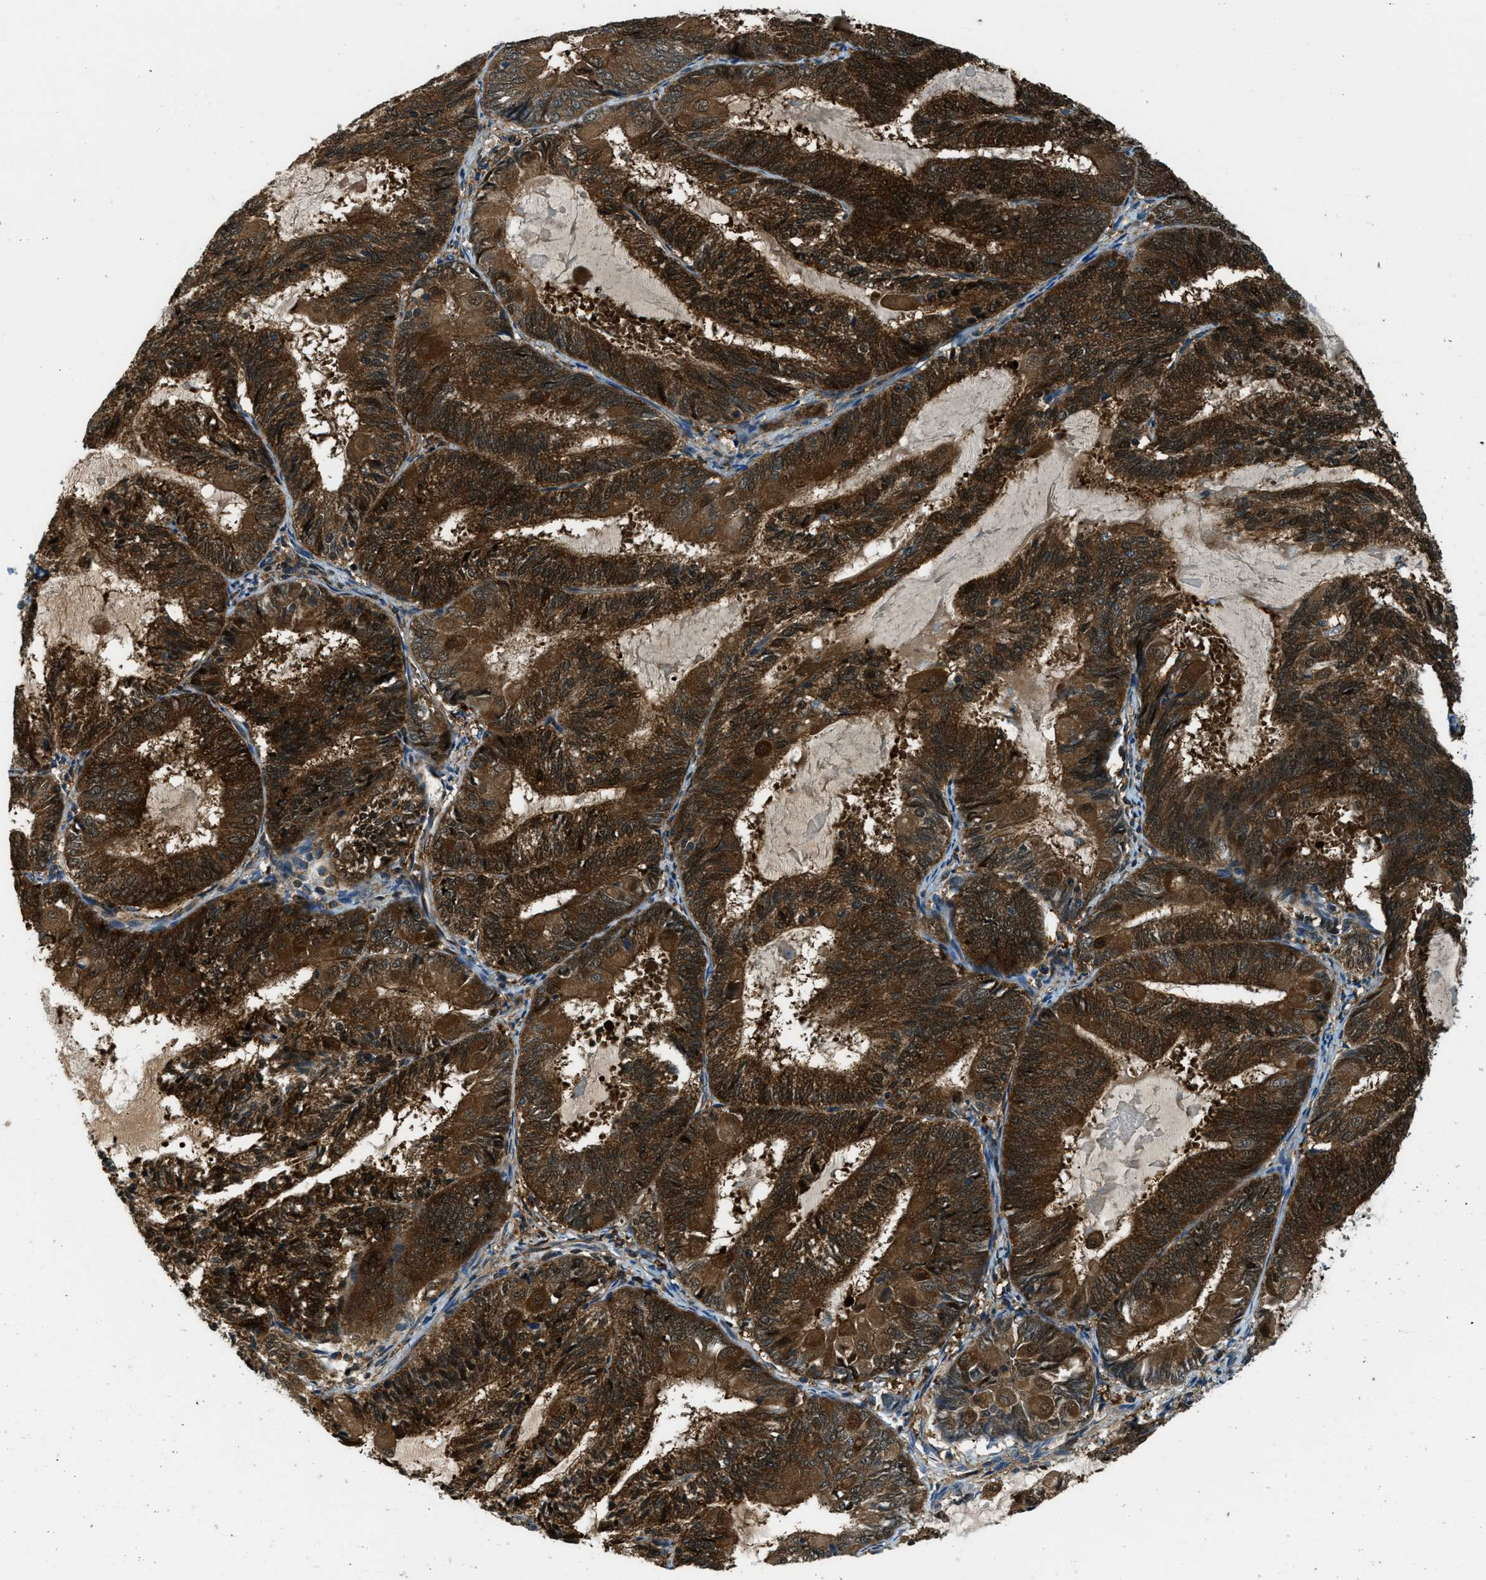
{"staining": {"intensity": "strong", "quantity": ">75%", "location": "cytoplasmic/membranous"}, "tissue": "endometrial cancer", "cell_type": "Tumor cells", "image_type": "cancer", "snomed": [{"axis": "morphology", "description": "Adenocarcinoma, NOS"}, {"axis": "topography", "description": "Endometrium"}], "caption": "Adenocarcinoma (endometrial) was stained to show a protein in brown. There is high levels of strong cytoplasmic/membranous expression in approximately >75% of tumor cells.", "gene": "HEBP2", "patient": {"sex": "female", "age": 81}}